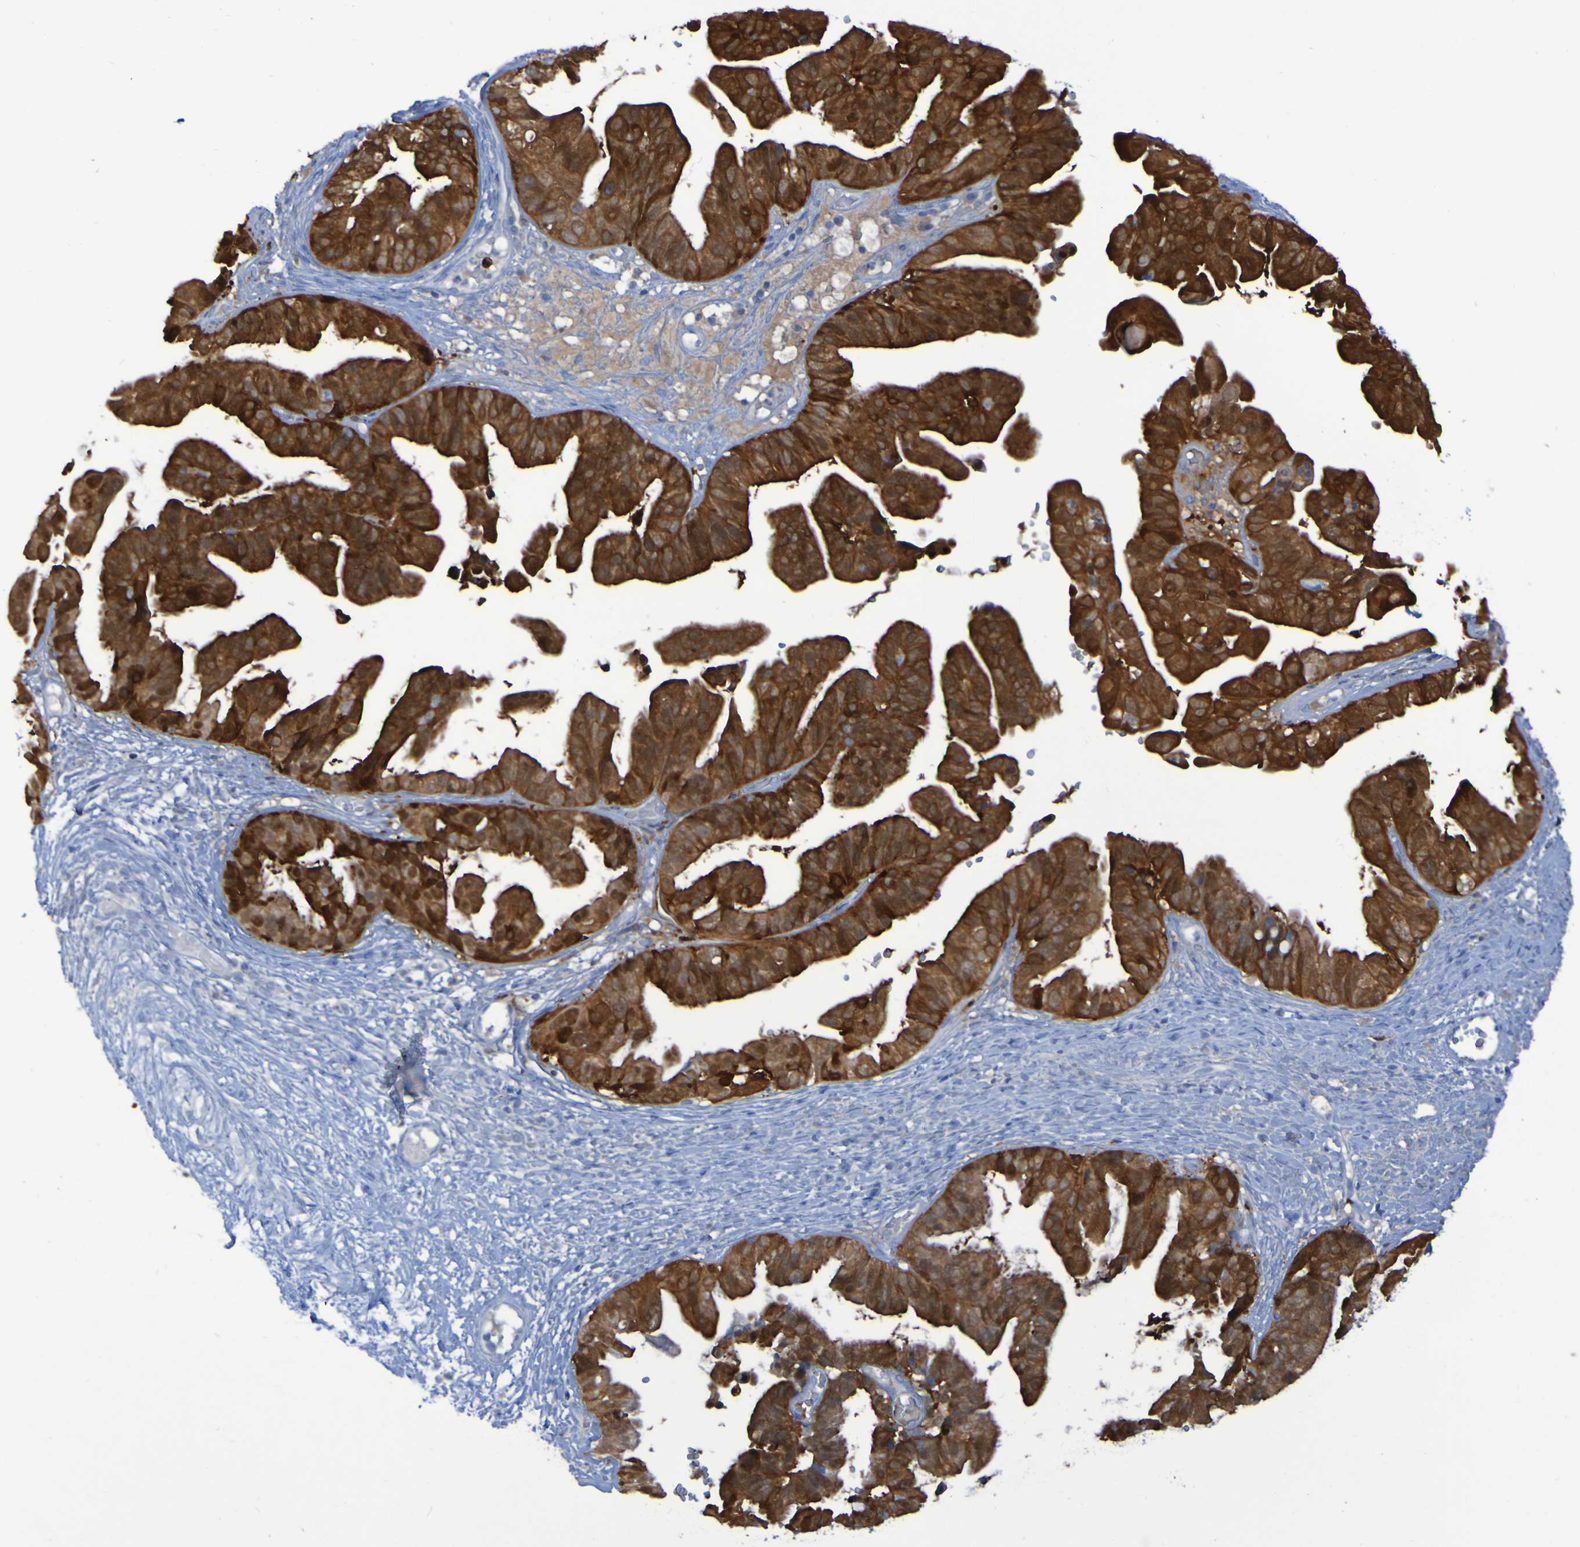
{"staining": {"intensity": "strong", "quantity": ">75%", "location": "cytoplasmic/membranous"}, "tissue": "ovarian cancer", "cell_type": "Tumor cells", "image_type": "cancer", "snomed": [{"axis": "morphology", "description": "Cystadenocarcinoma, serous, NOS"}, {"axis": "topography", "description": "Ovary"}], "caption": "A brown stain highlights strong cytoplasmic/membranous staining of a protein in human ovarian cancer tumor cells.", "gene": "MPPE1", "patient": {"sex": "female", "age": 56}}